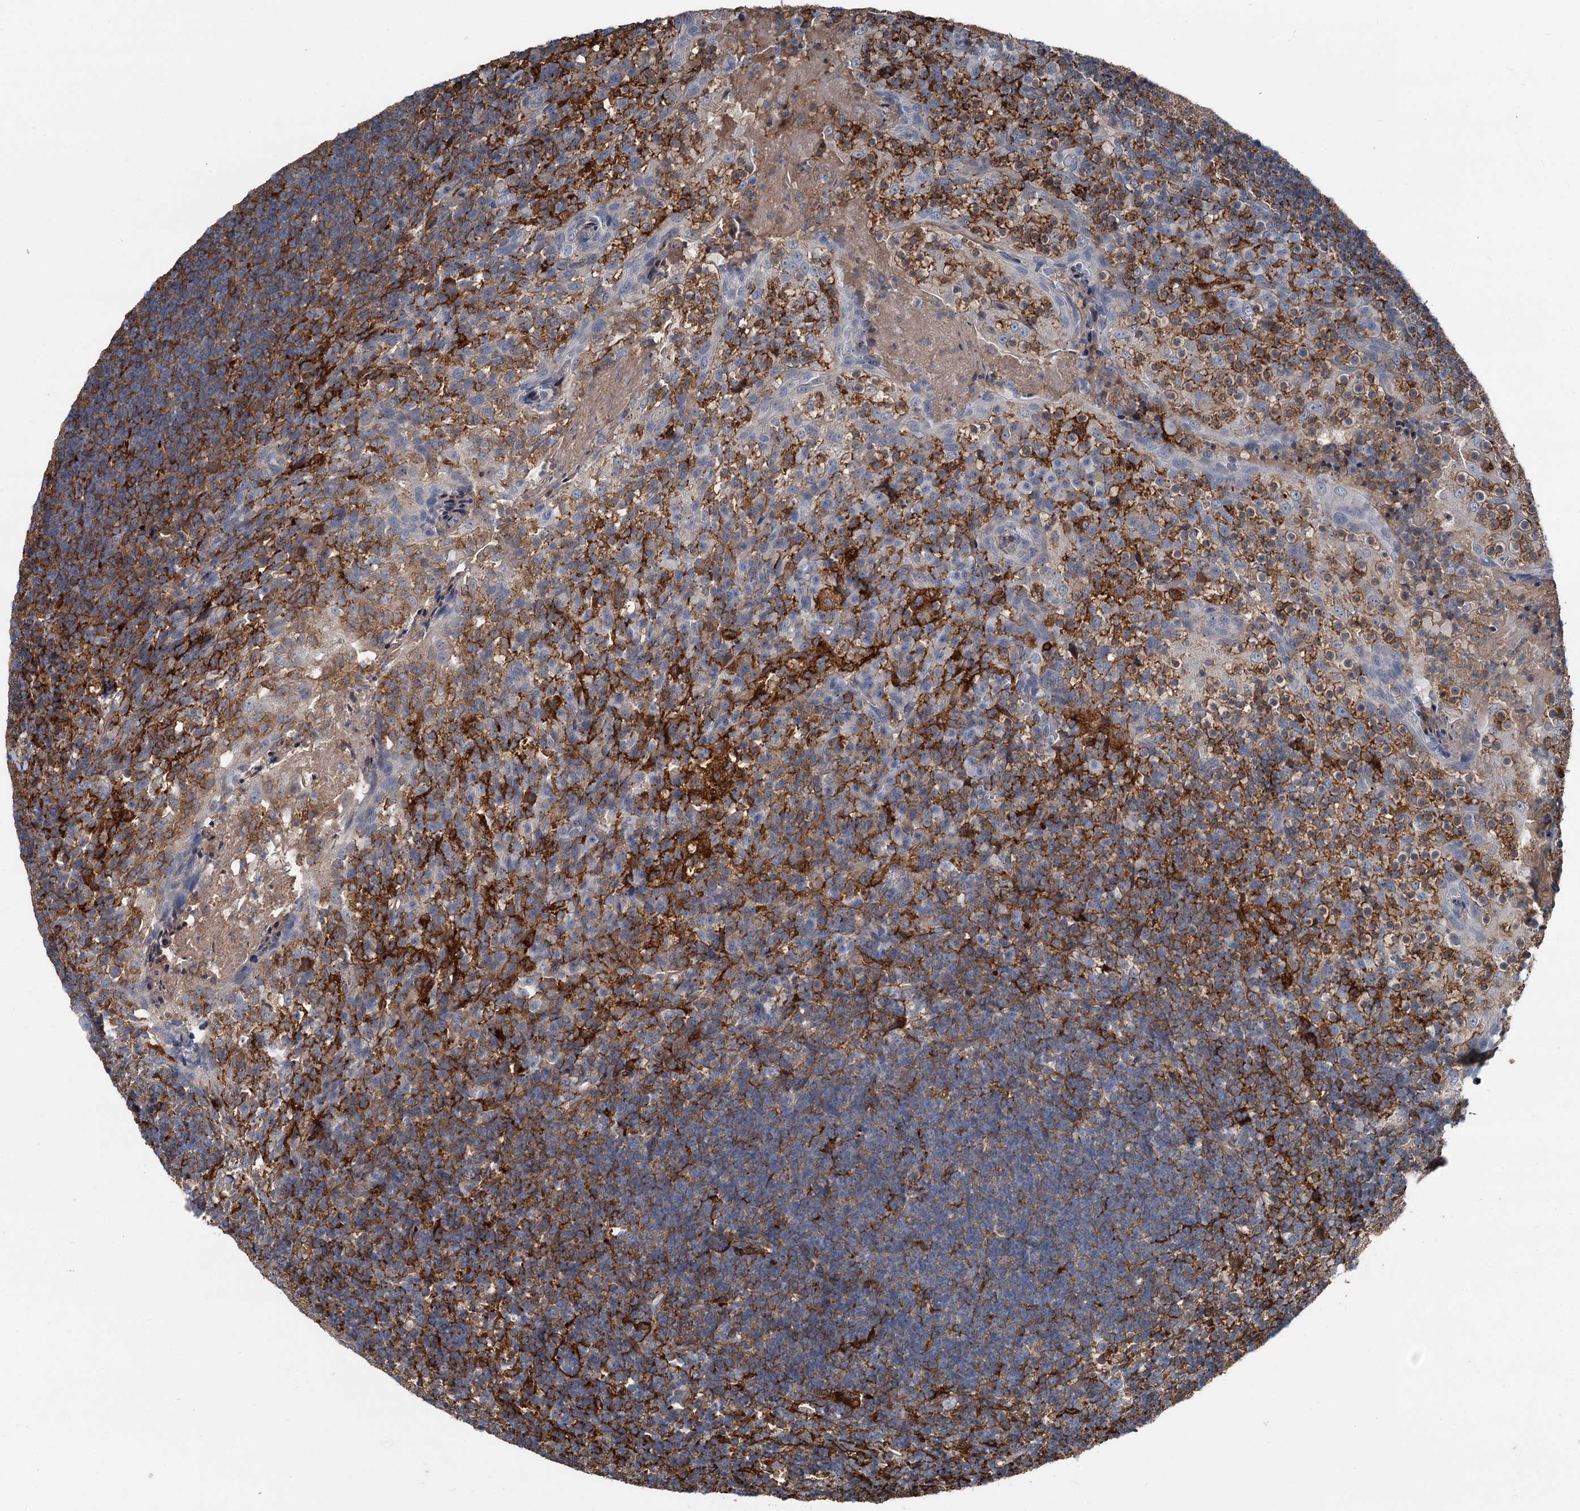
{"staining": {"intensity": "moderate", "quantity": "<25%", "location": "cytoplasmic/membranous"}, "tissue": "tonsil", "cell_type": "Germinal center cells", "image_type": "normal", "snomed": [{"axis": "morphology", "description": "Normal tissue, NOS"}, {"axis": "topography", "description": "Tonsil"}], "caption": "Protein staining demonstrates moderate cytoplasmic/membranous staining in about <25% of germinal center cells in normal tonsil.", "gene": "PLEKHO2", "patient": {"sex": "female", "age": 10}}